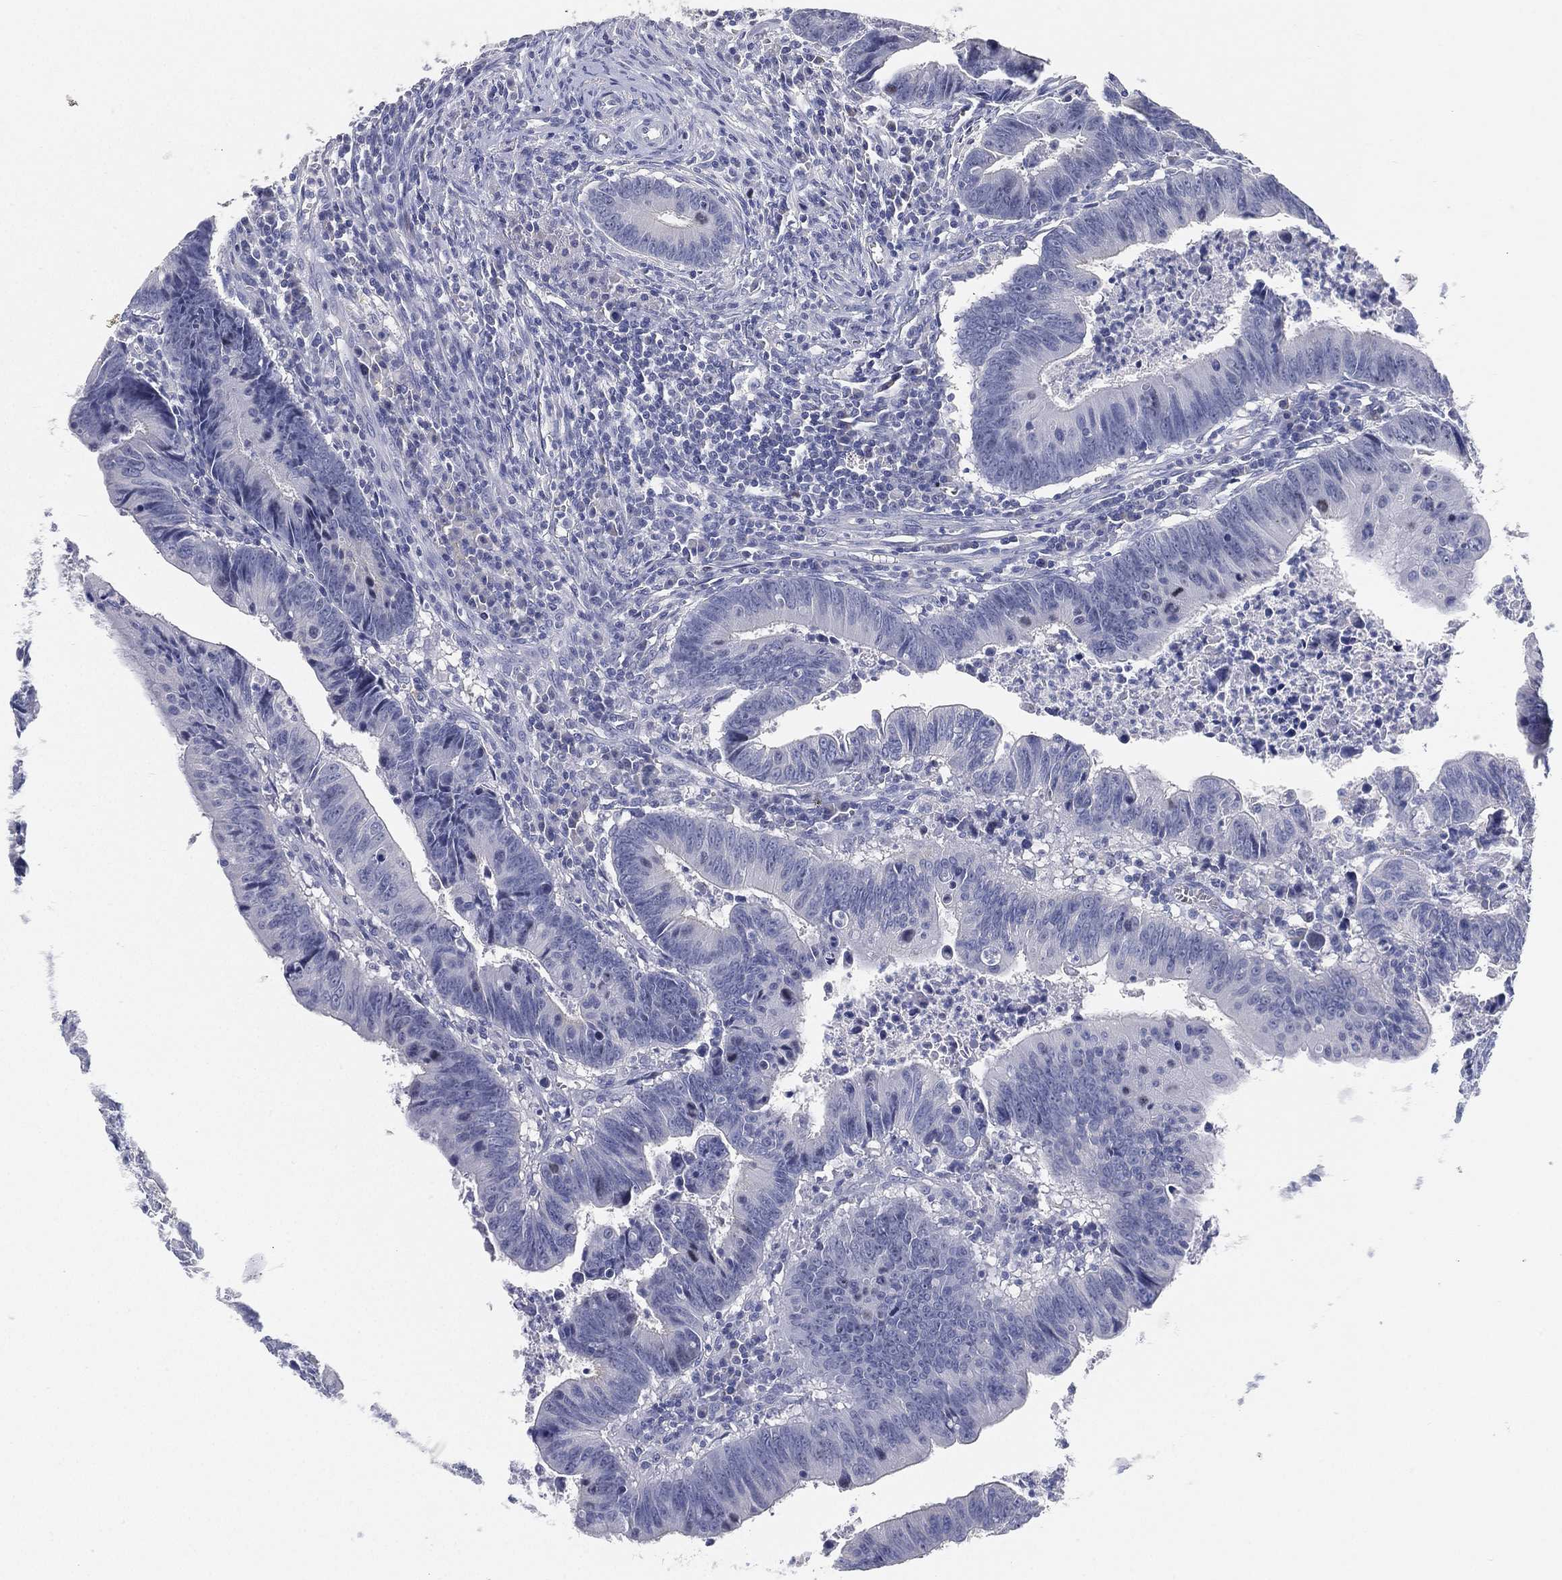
{"staining": {"intensity": "negative", "quantity": "none", "location": "none"}, "tissue": "colorectal cancer", "cell_type": "Tumor cells", "image_type": "cancer", "snomed": [{"axis": "morphology", "description": "Adenocarcinoma, NOS"}, {"axis": "topography", "description": "Colon"}], "caption": "Colorectal cancer (adenocarcinoma) stained for a protein using immunohistochemistry exhibits no expression tumor cells.", "gene": "FAM187B", "patient": {"sex": "female", "age": 87}}